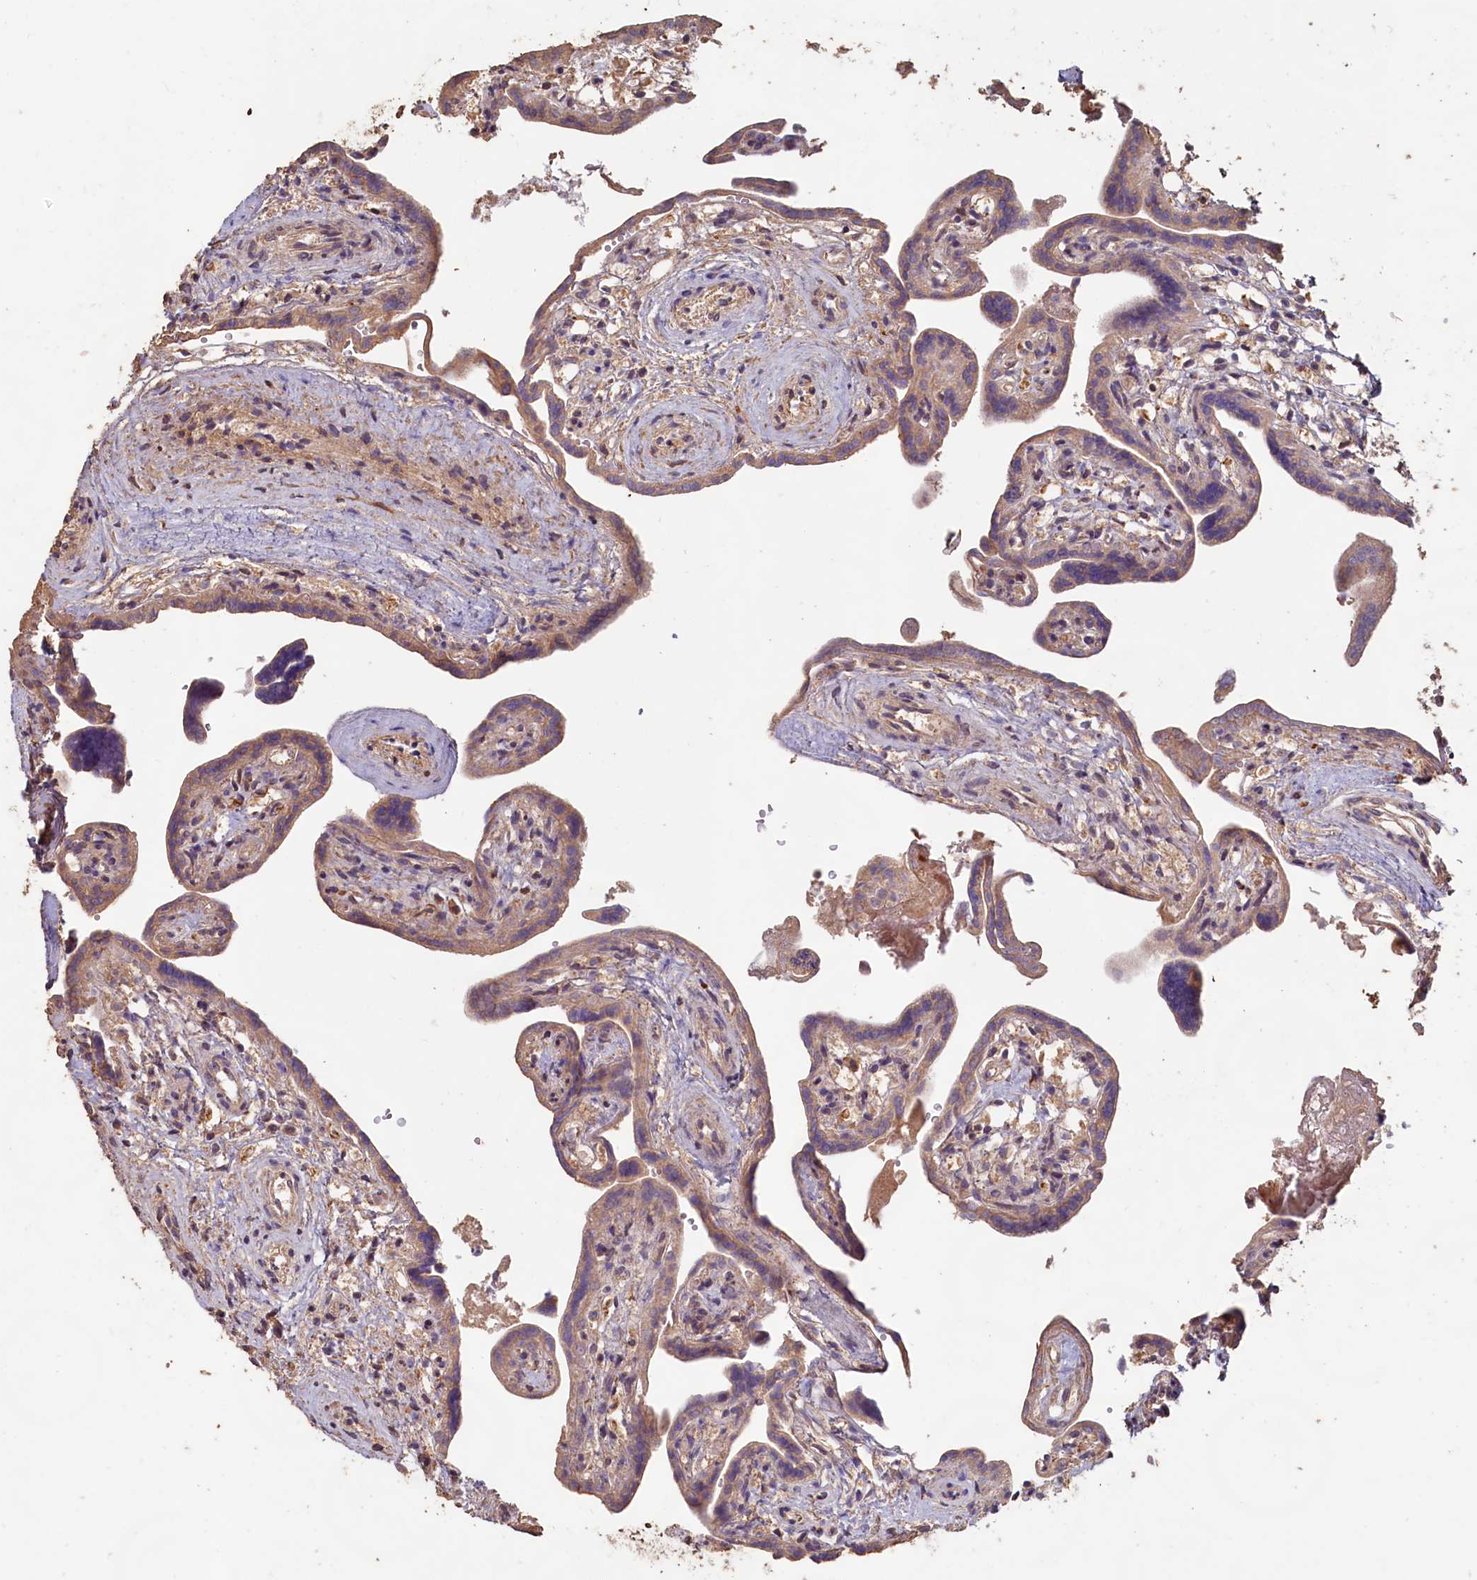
{"staining": {"intensity": "weak", "quantity": ">75%", "location": "cytoplasmic/membranous"}, "tissue": "placenta", "cell_type": "Trophoblastic cells", "image_type": "normal", "snomed": [{"axis": "morphology", "description": "Normal tissue, NOS"}, {"axis": "topography", "description": "Placenta"}], "caption": "Trophoblastic cells exhibit low levels of weak cytoplasmic/membranous staining in approximately >75% of cells in benign placenta.", "gene": "FUNDC1", "patient": {"sex": "female", "age": 37}}